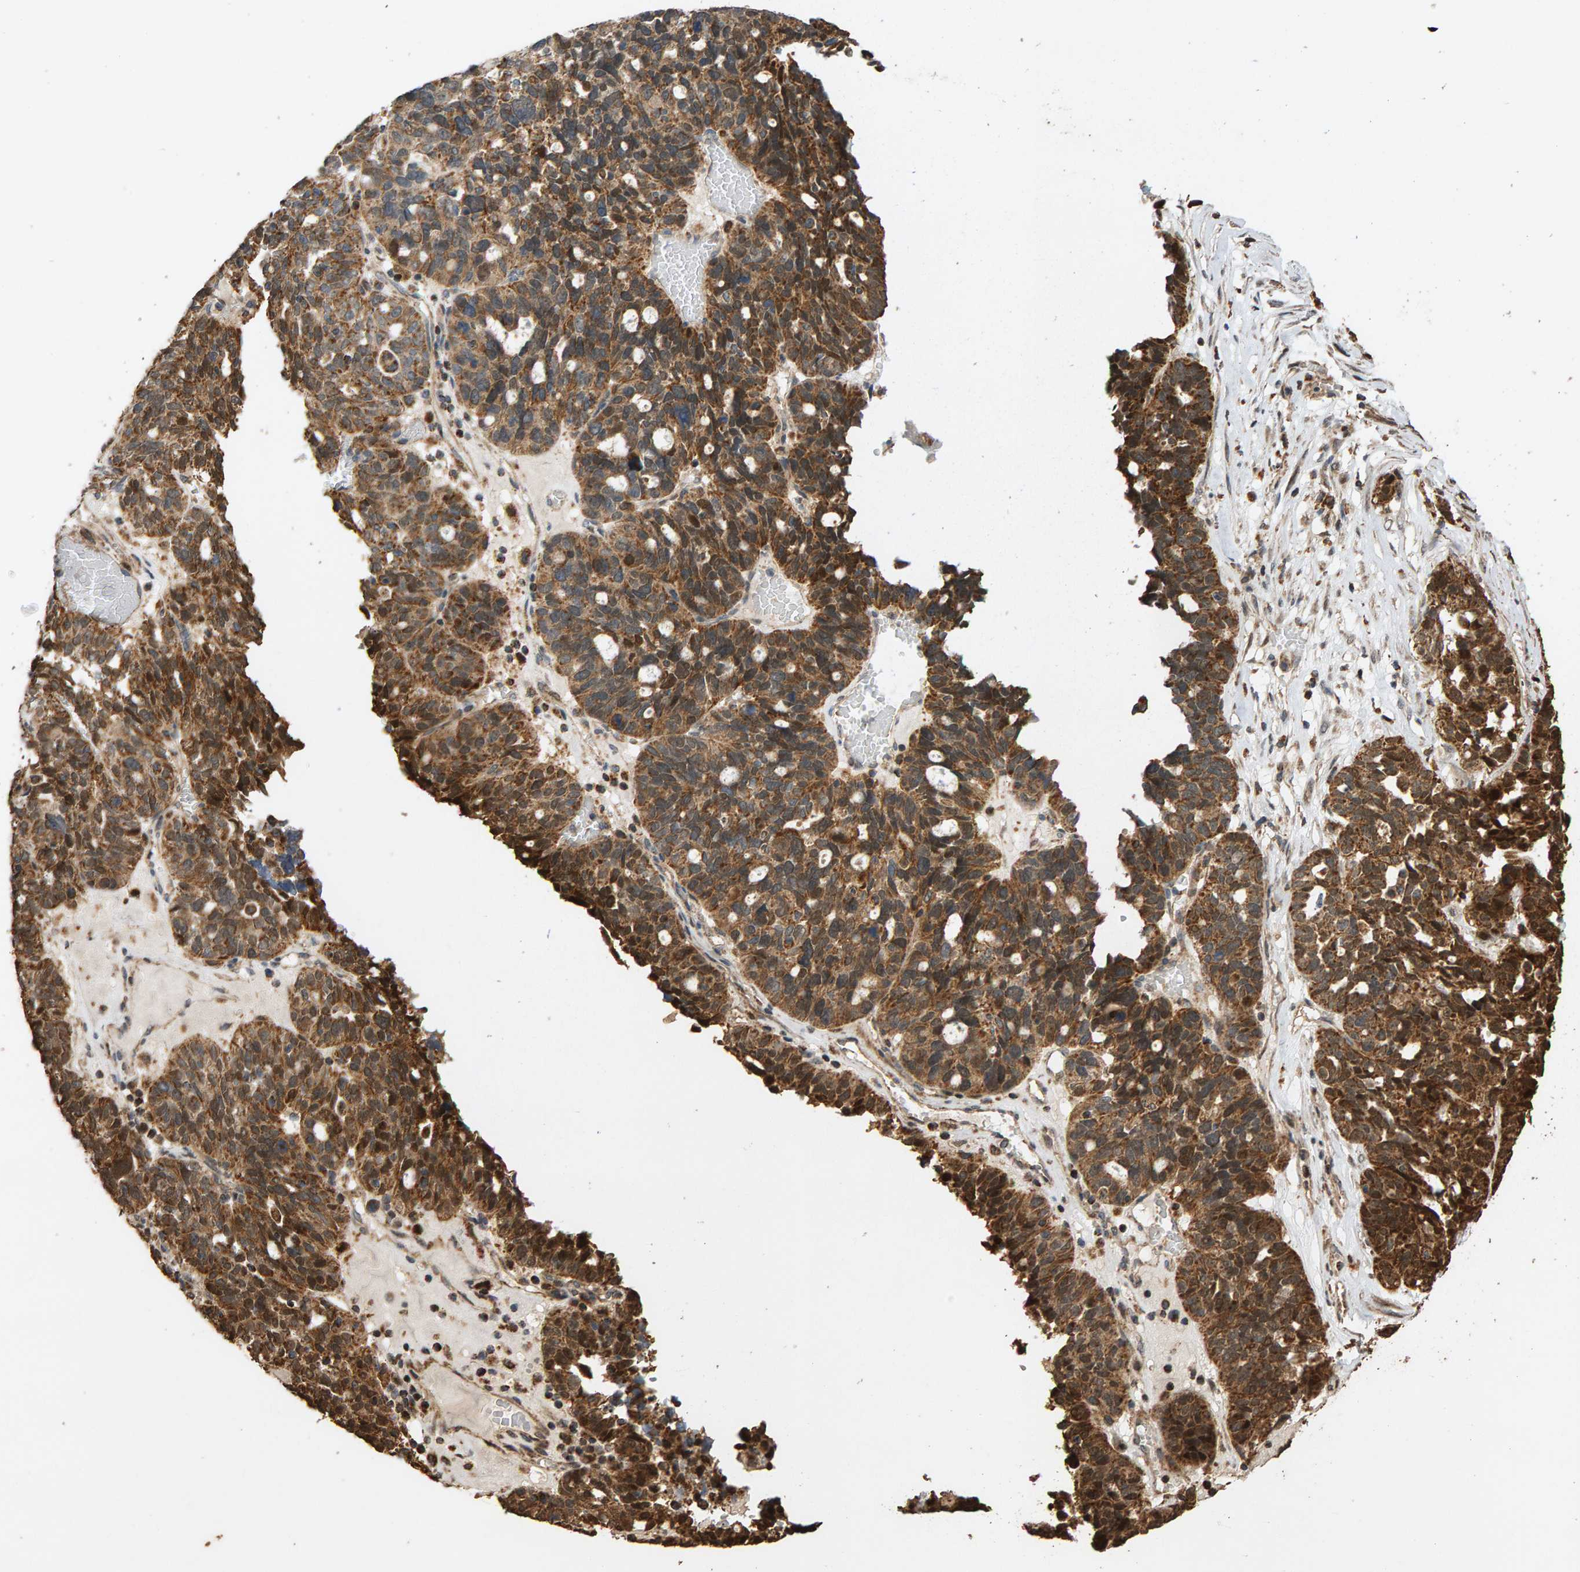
{"staining": {"intensity": "moderate", "quantity": ">75%", "location": "cytoplasmic/membranous"}, "tissue": "ovarian cancer", "cell_type": "Tumor cells", "image_type": "cancer", "snomed": [{"axis": "morphology", "description": "Cystadenocarcinoma, serous, NOS"}, {"axis": "topography", "description": "Ovary"}], "caption": "Protein expression analysis of ovarian cancer exhibits moderate cytoplasmic/membranous positivity in about >75% of tumor cells. (Stains: DAB (3,3'-diaminobenzidine) in brown, nuclei in blue, Microscopy: brightfield microscopy at high magnification).", "gene": "GSTK1", "patient": {"sex": "female", "age": 59}}